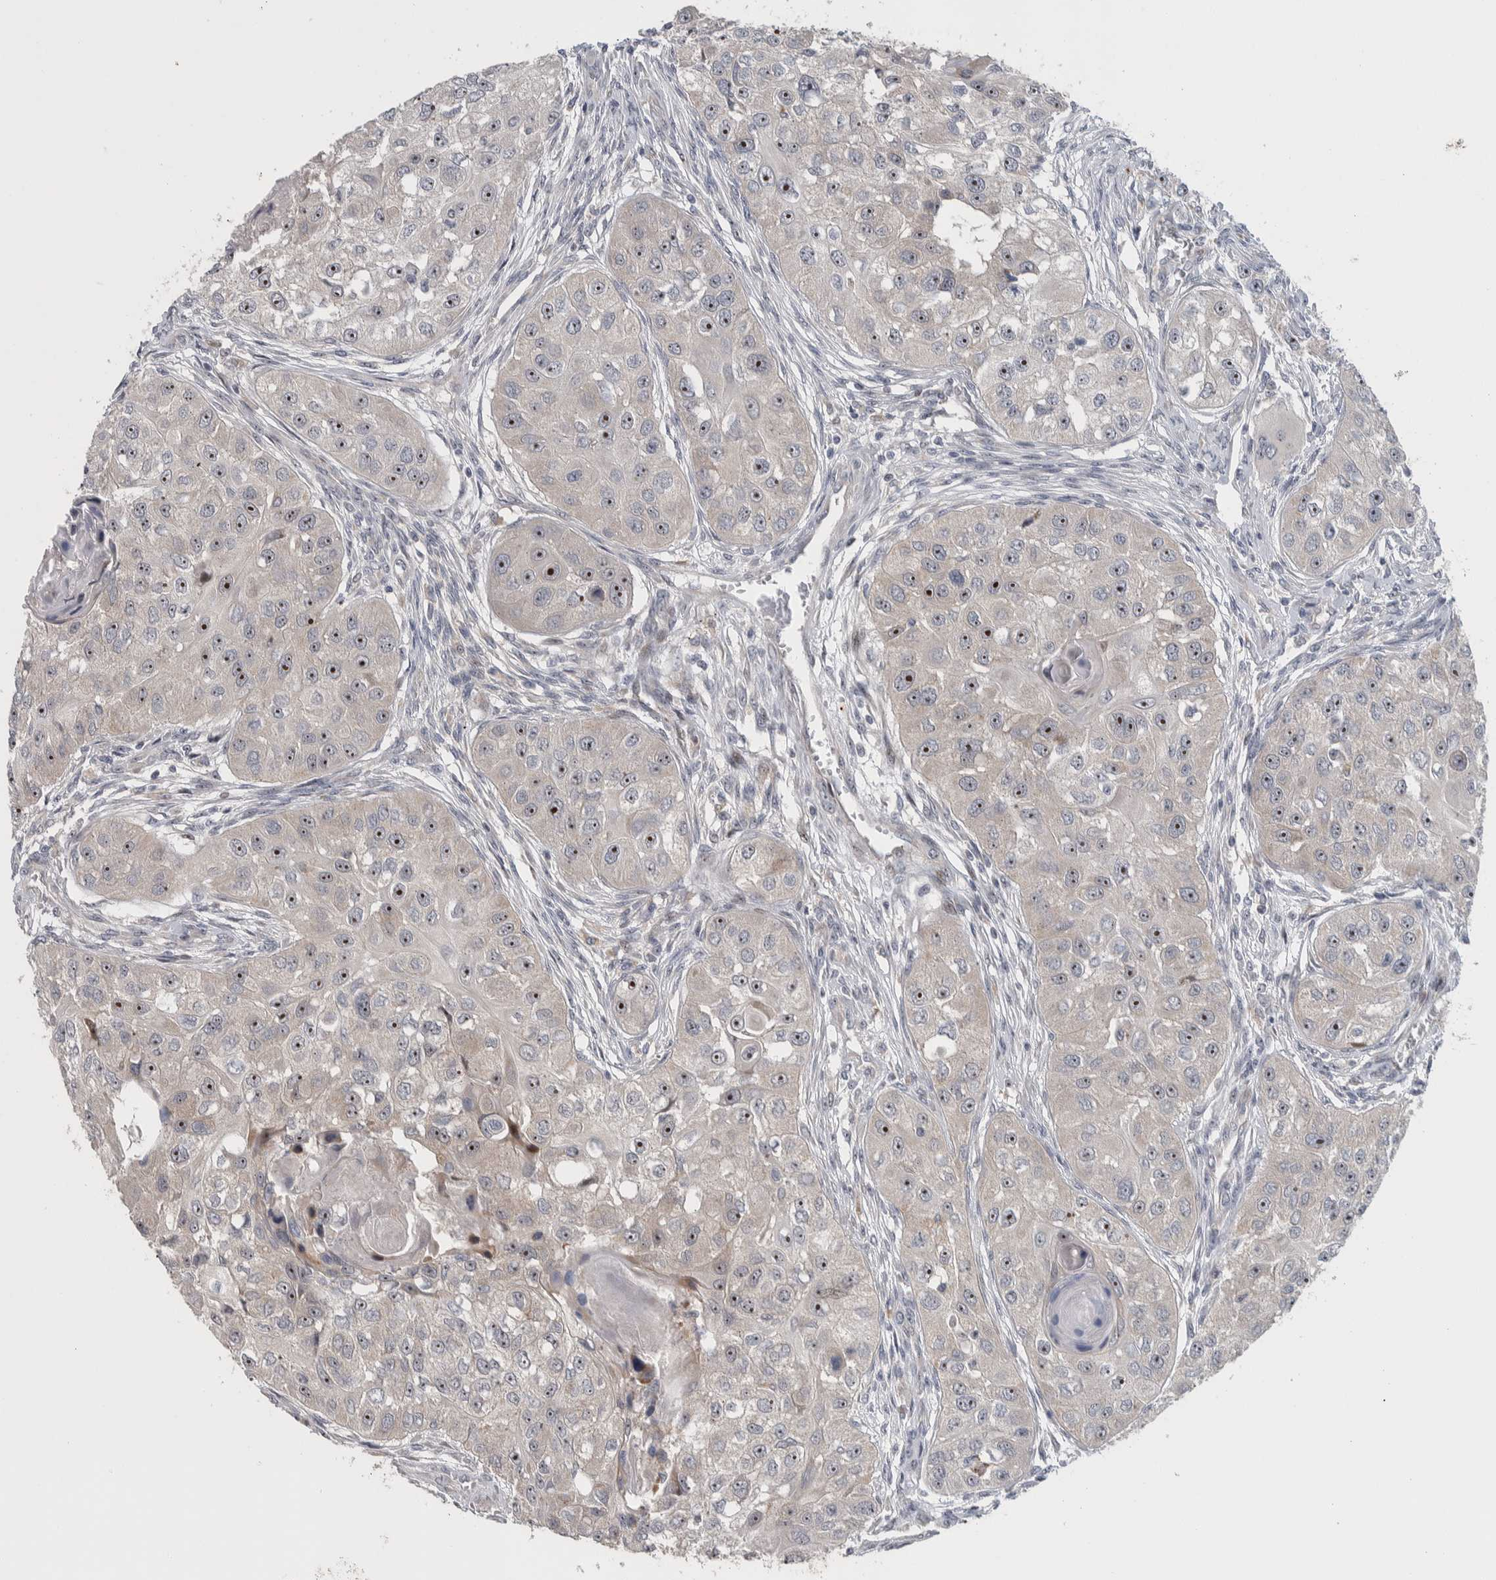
{"staining": {"intensity": "strong", "quantity": ">75%", "location": "nuclear"}, "tissue": "head and neck cancer", "cell_type": "Tumor cells", "image_type": "cancer", "snomed": [{"axis": "morphology", "description": "Normal tissue, NOS"}, {"axis": "morphology", "description": "Squamous cell carcinoma, NOS"}, {"axis": "topography", "description": "Skeletal muscle"}, {"axis": "topography", "description": "Head-Neck"}], "caption": "This histopathology image demonstrates squamous cell carcinoma (head and neck) stained with IHC to label a protein in brown. The nuclear of tumor cells show strong positivity for the protein. Nuclei are counter-stained blue.", "gene": "PRRG4", "patient": {"sex": "male", "age": 51}}